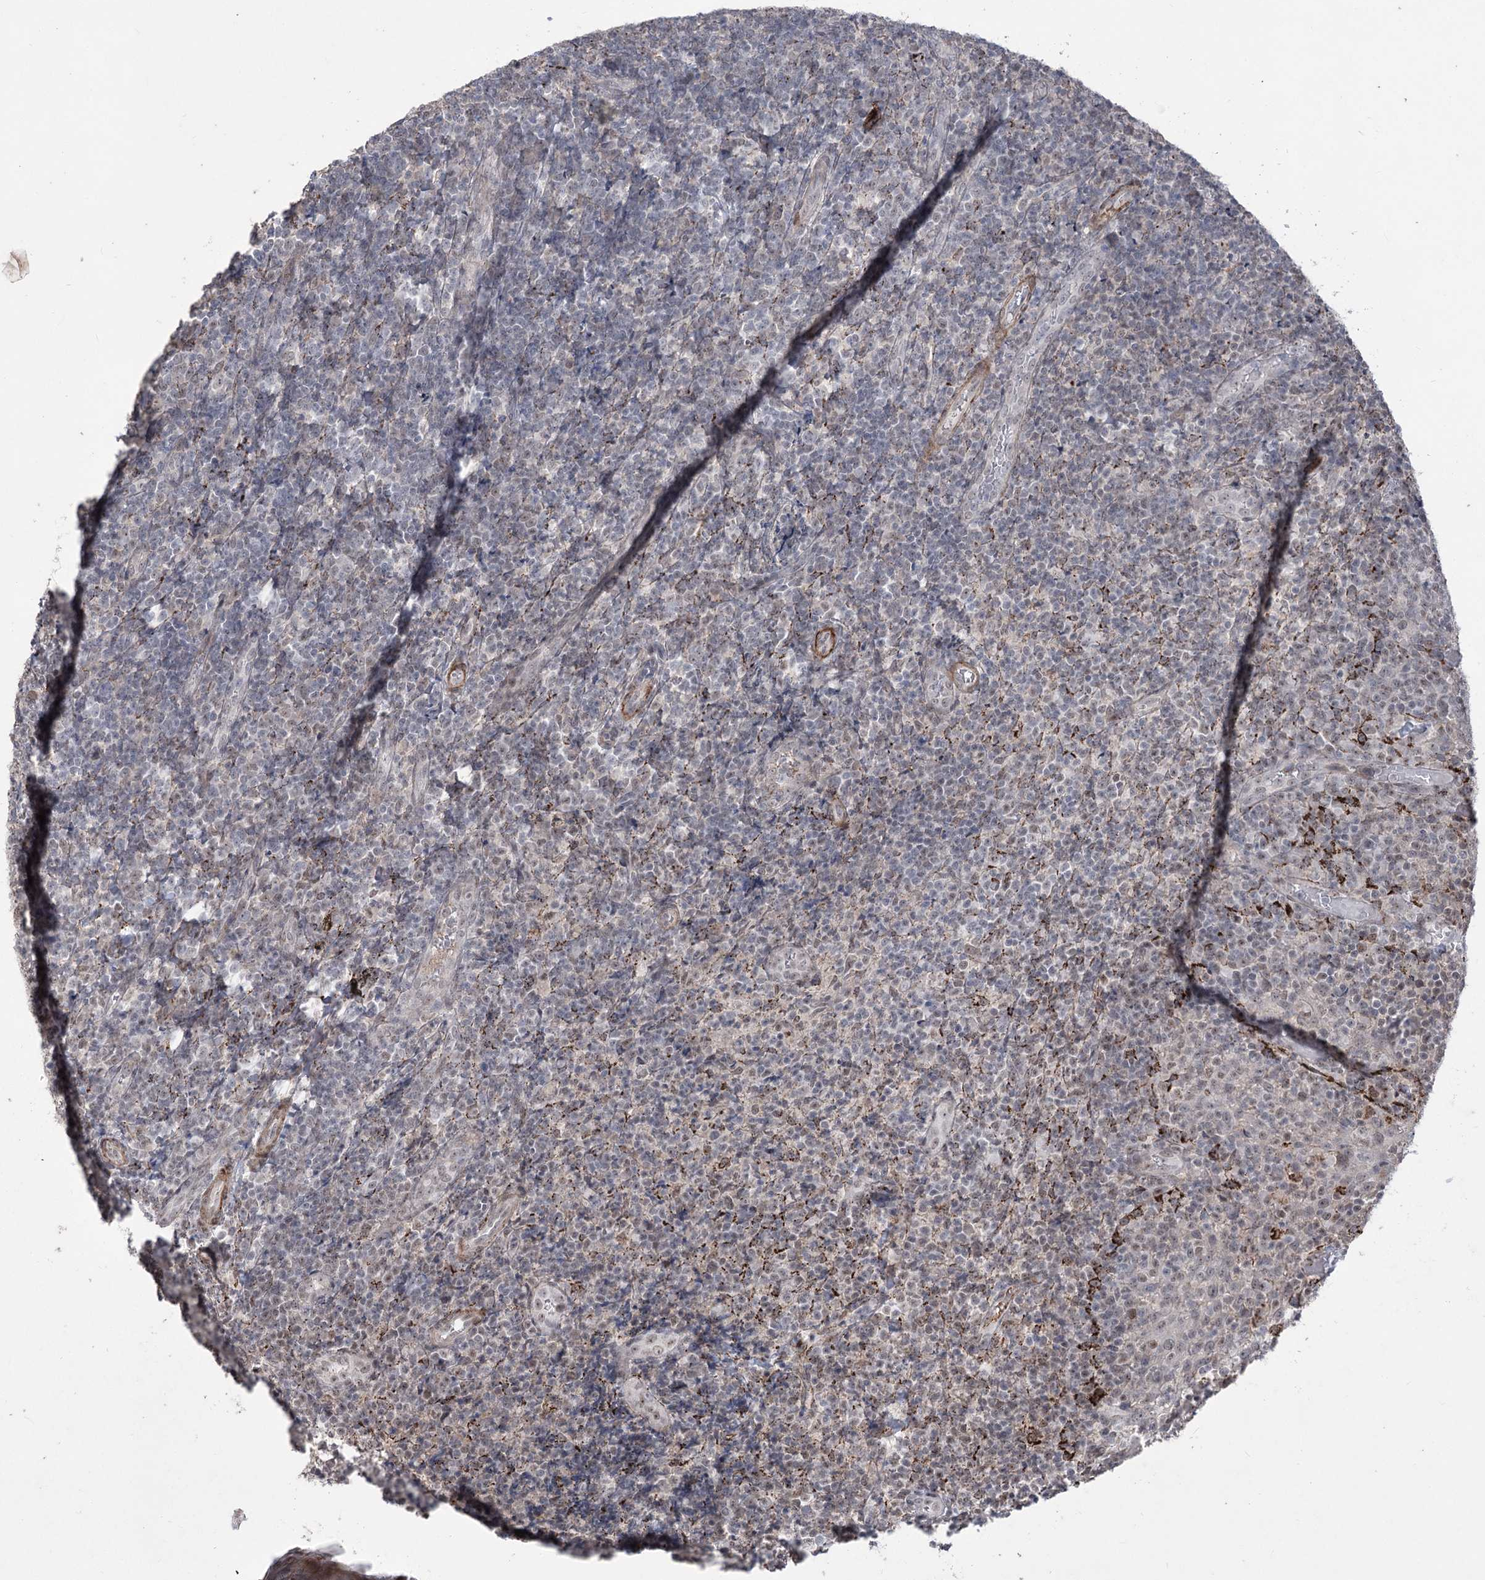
{"staining": {"intensity": "weak", "quantity": "<25%", "location": "nuclear"}, "tissue": "tonsil", "cell_type": "Germinal center cells", "image_type": "normal", "snomed": [{"axis": "morphology", "description": "Normal tissue, NOS"}, {"axis": "topography", "description": "Tonsil"}], "caption": "IHC of benign tonsil exhibits no positivity in germinal center cells. (Brightfield microscopy of DAB (3,3'-diaminobenzidine) immunohistochemistry at high magnification).", "gene": "ZSCAN23", "patient": {"sex": "female", "age": 19}}